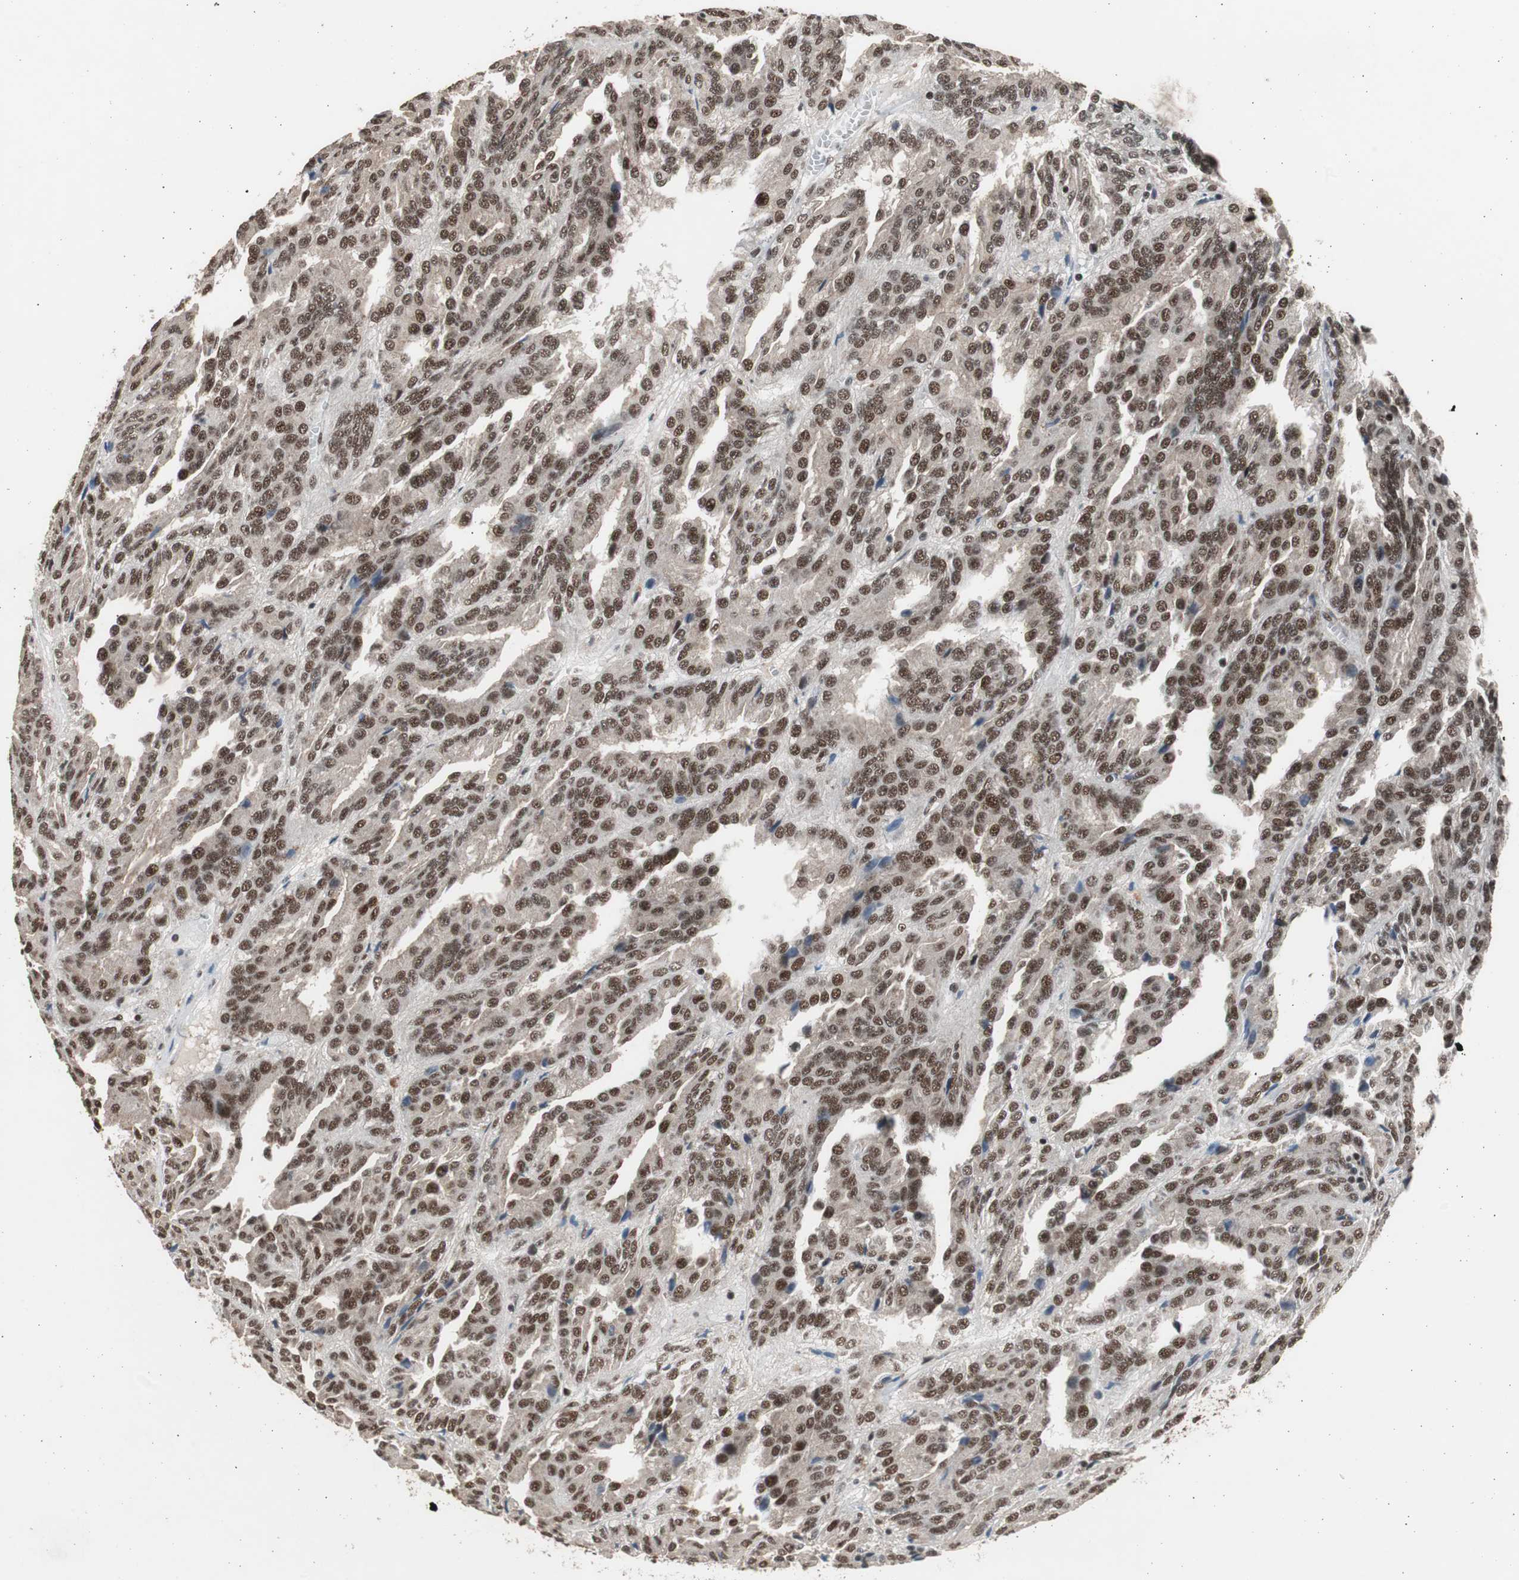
{"staining": {"intensity": "strong", "quantity": ">75%", "location": "nuclear"}, "tissue": "renal cancer", "cell_type": "Tumor cells", "image_type": "cancer", "snomed": [{"axis": "morphology", "description": "Adenocarcinoma, NOS"}, {"axis": "topography", "description": "Kidney"}], "caption": "Strong nuclear staining is appreciated in approximately >75% of tumor cells in renal adenocarcinoma.", "gene": "RPA1", "patient": {"sex": "male", "age": 46}}